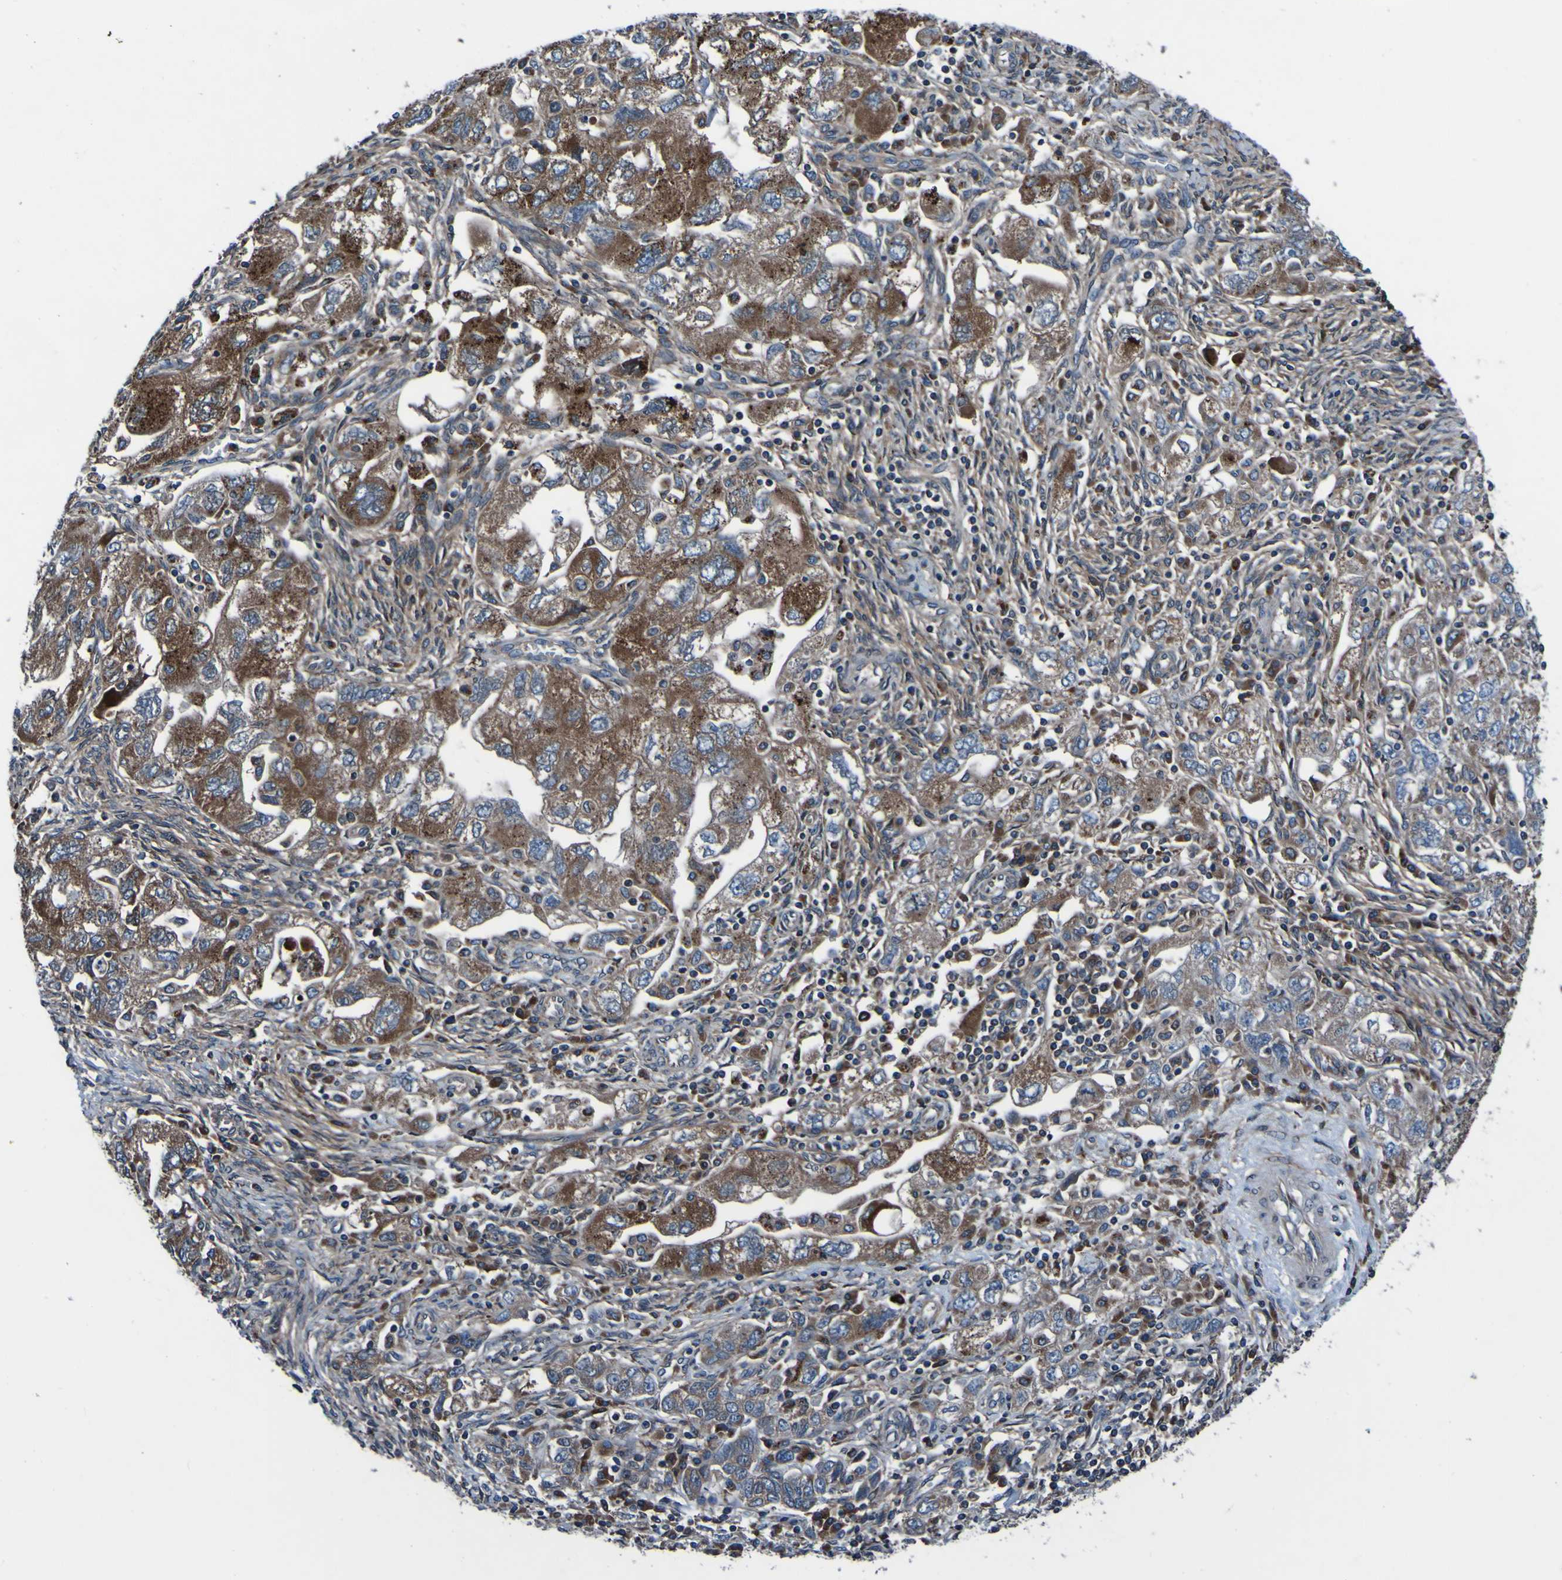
{"staining": {"intensity": "strong", "quantity": ">75%", "location": "cytoplasmic/membranous"}, "tissue": "ovarian cancer", "cell_type": "Tumor cells", "image_type": "cancer", "snomed": [{"axis": "morphology", "description": "Carcinoma, NOS"}, {"axis": "morphology", "description": "Cystadenocarcinoma, serous, NOS"}, {"axis": "topography", "description": "Ovary"}], "caption": "Serous cystadenocarcinoma (ovarian) stained for a protein reveals strong cytoplasmic/membranous positivity in tumor cells.", "gene": "RAB5B", "patient": {"sex": "female", "age": 69}}